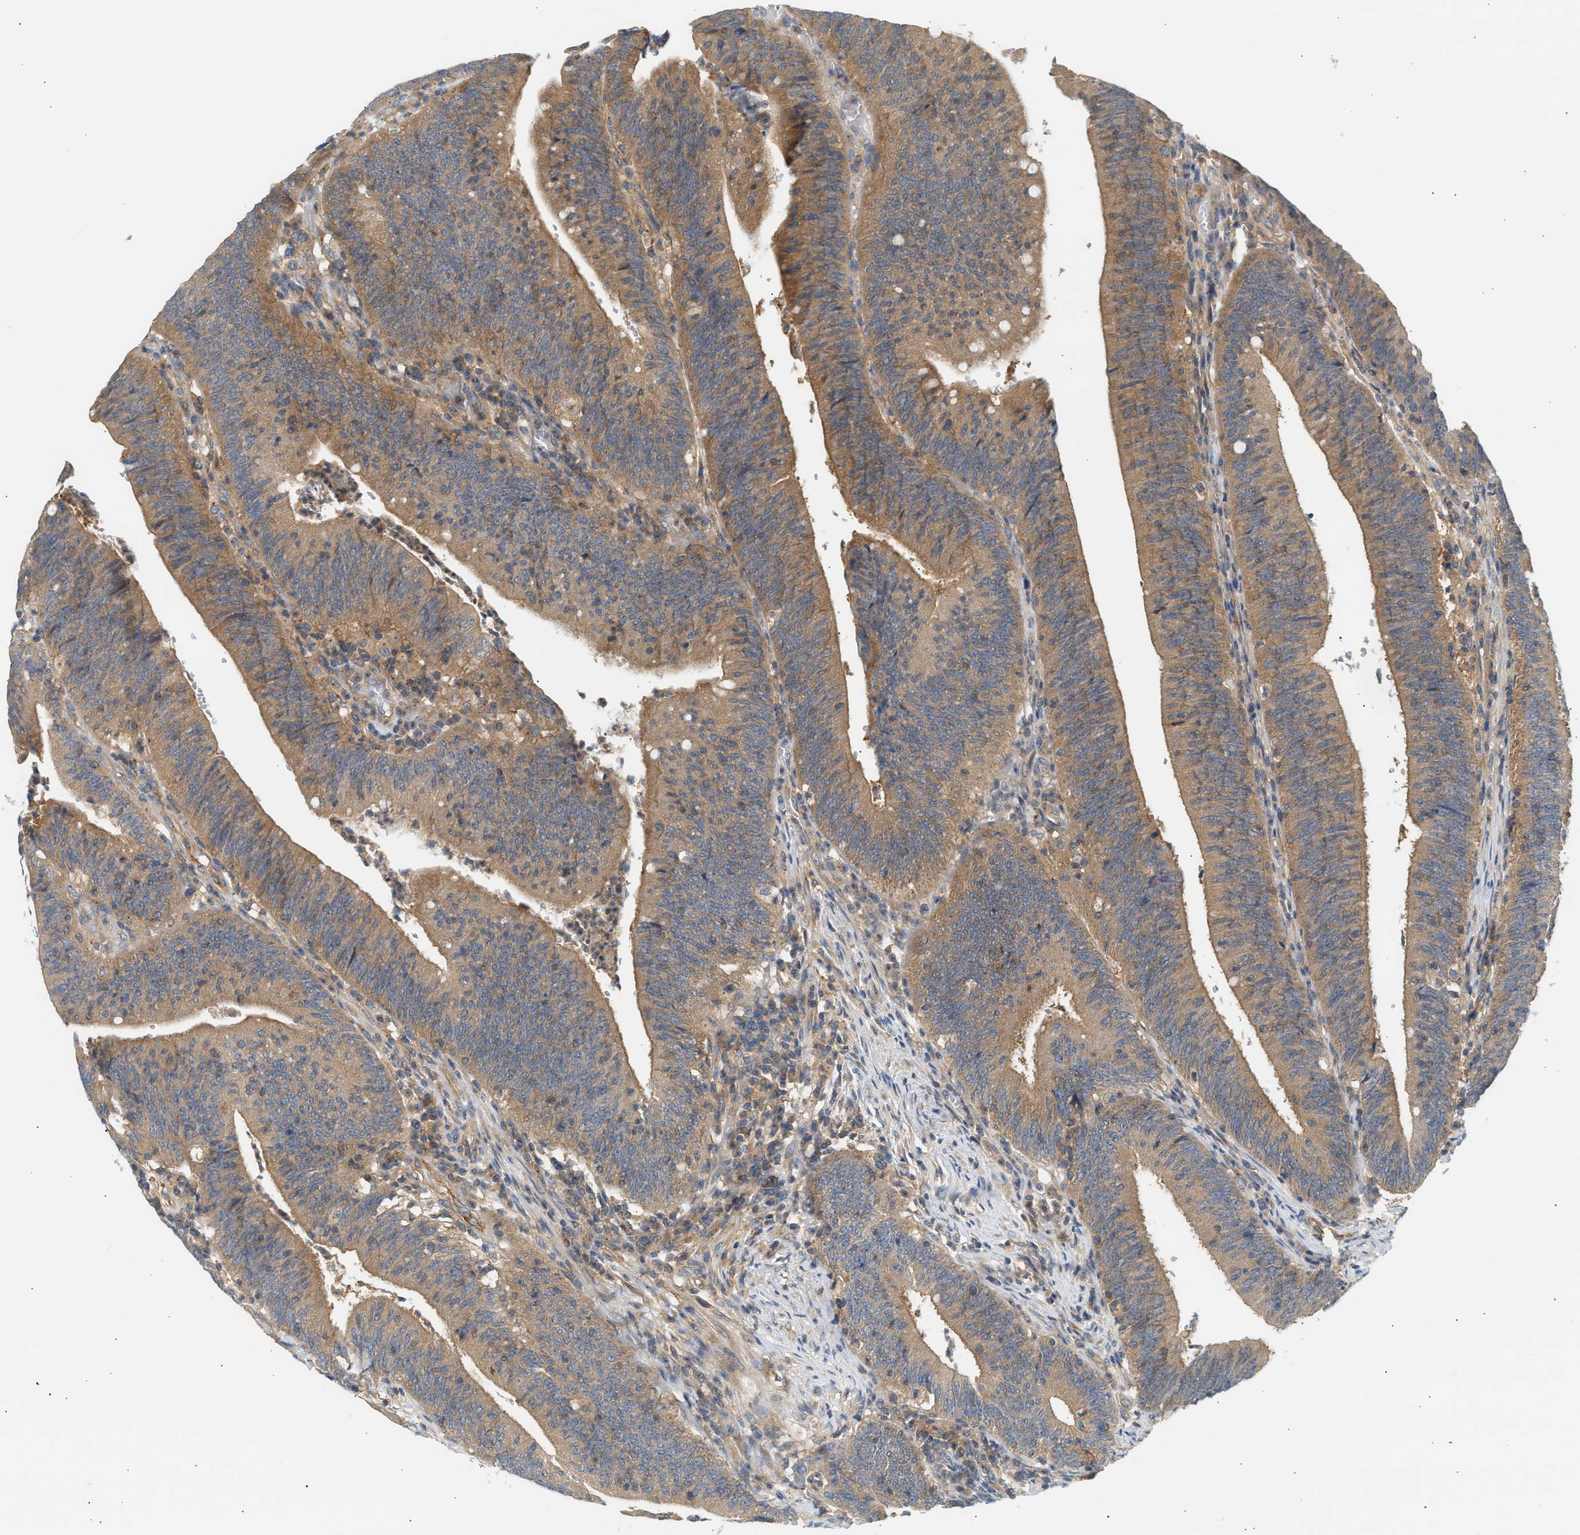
{"staining": {"intensity": "moderate", "quantity": ">75%", "location": "cytoplasmic/membranous"}, "tissue": "colorectal cancer", "cell_type": "Tumor cells", "image_type": "cancer", "snomed": [{"axis": "morphology", "description": "Normal tissue, NOS"}, {"axis": "morphology", "description": "Adenocarcinoma, NOS"}, {"axis": "topography", "description": "Rectum"}], "caption": "Colorectal adenocarcinoma was stained to show a protein in brown. There is medium levels of moderate cytoplasmic/membranous positivity in about >75% of tumor cells.", "gene": "PAFAH1B1", "patient": {"sex": "female", "age": 66}}